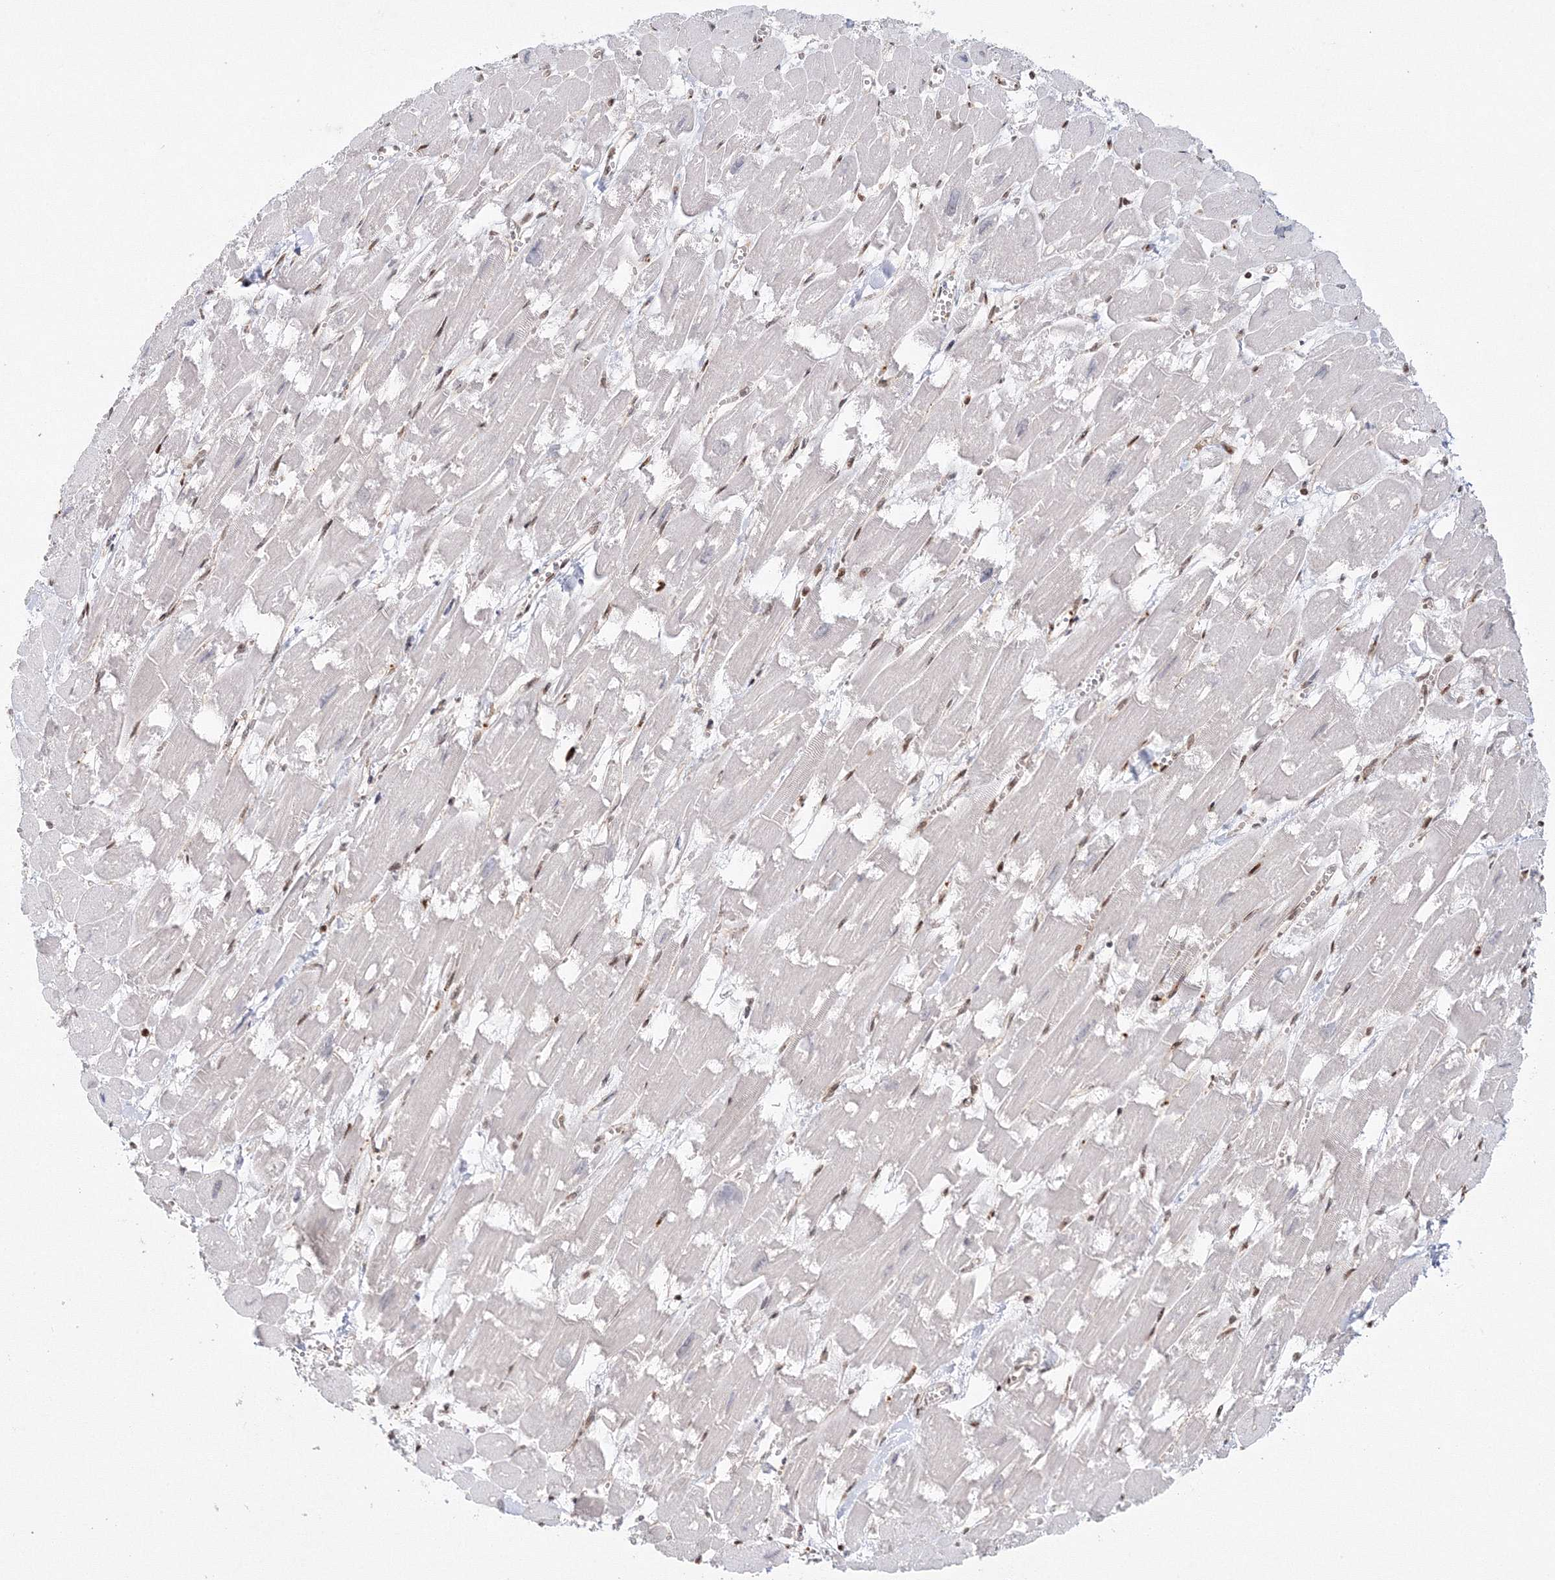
{"staining": {"intensity": "weak", "quantity": "25%-75%", "location": "nuclear"}, "tissue": "heart muscle", "cell_type": "Cardiomyocytes", "image_type": "normal", "snomed": [{"axis": "morphology", "description": "Normal tissue, NOS"}, {"axis": "topography", "description": "Heart"}], "caption": "Unremarkable heart muscle was stained to show a protein in brown. There is low levels of weak nuclear positivity in about 25%-75% of cardiomyocytes. (DAB IHC with brightfield microscopy, high magnification).", "gene": "LIG1", "patient": {"sex": "male", "age": 54}}